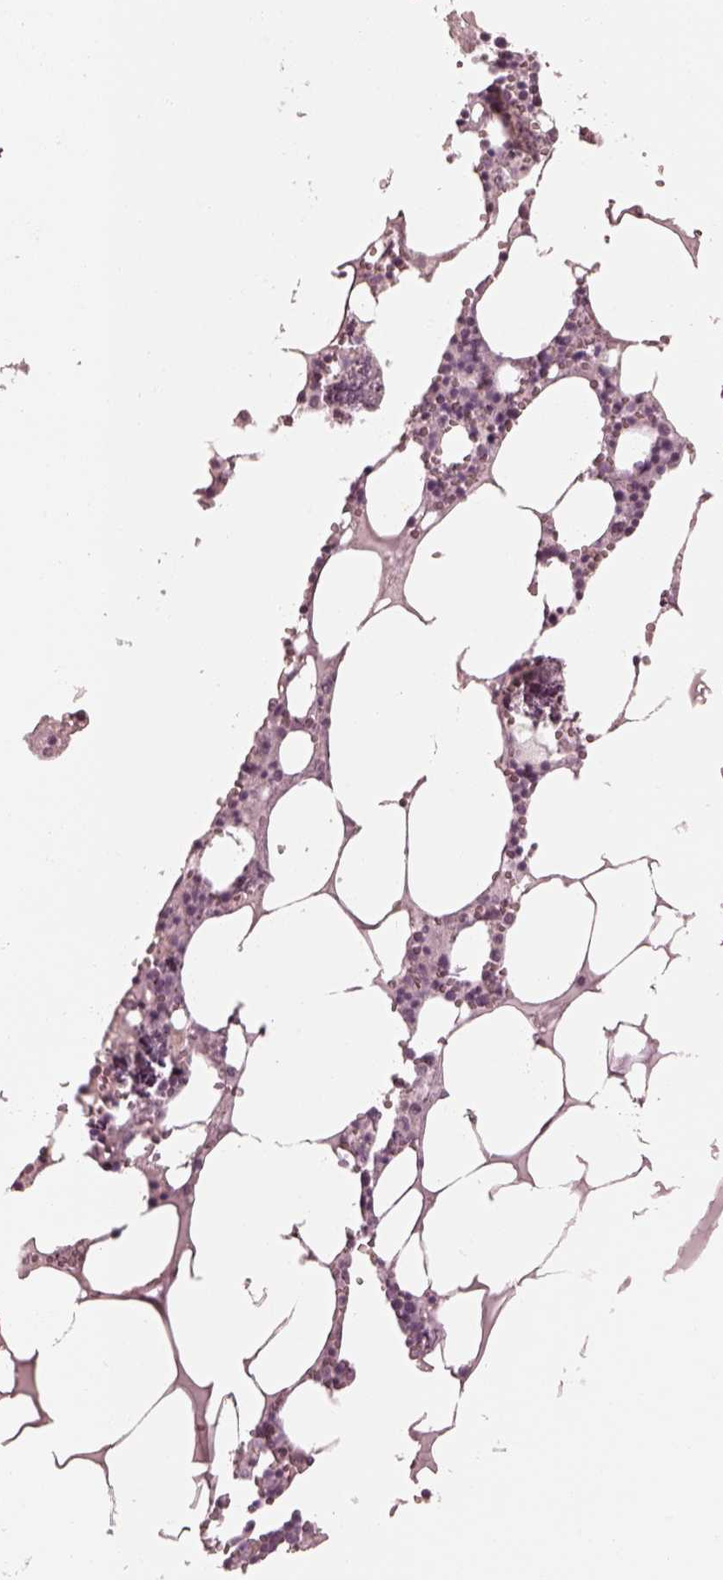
{"staining": {"intensity": "negative", "quantity": "none", "location": "none"}, "tissue": "bone marrow", "cell_type": "Hematopoietic cells", "image_type": "normal", "snomed": [{"axis": "morphology", "description": "Normal tissue, NOS"}, {"axis": "topography", "description": "Bone marrow"}], "caption": "A histopathology image of human bone marrow is negative for staining in hematopoietic cells. (DAB IHC visualized using brightfield microscopy, high magnification).", "gene": "IQCB1", "patient": {"sex": "male", "age": 54}}